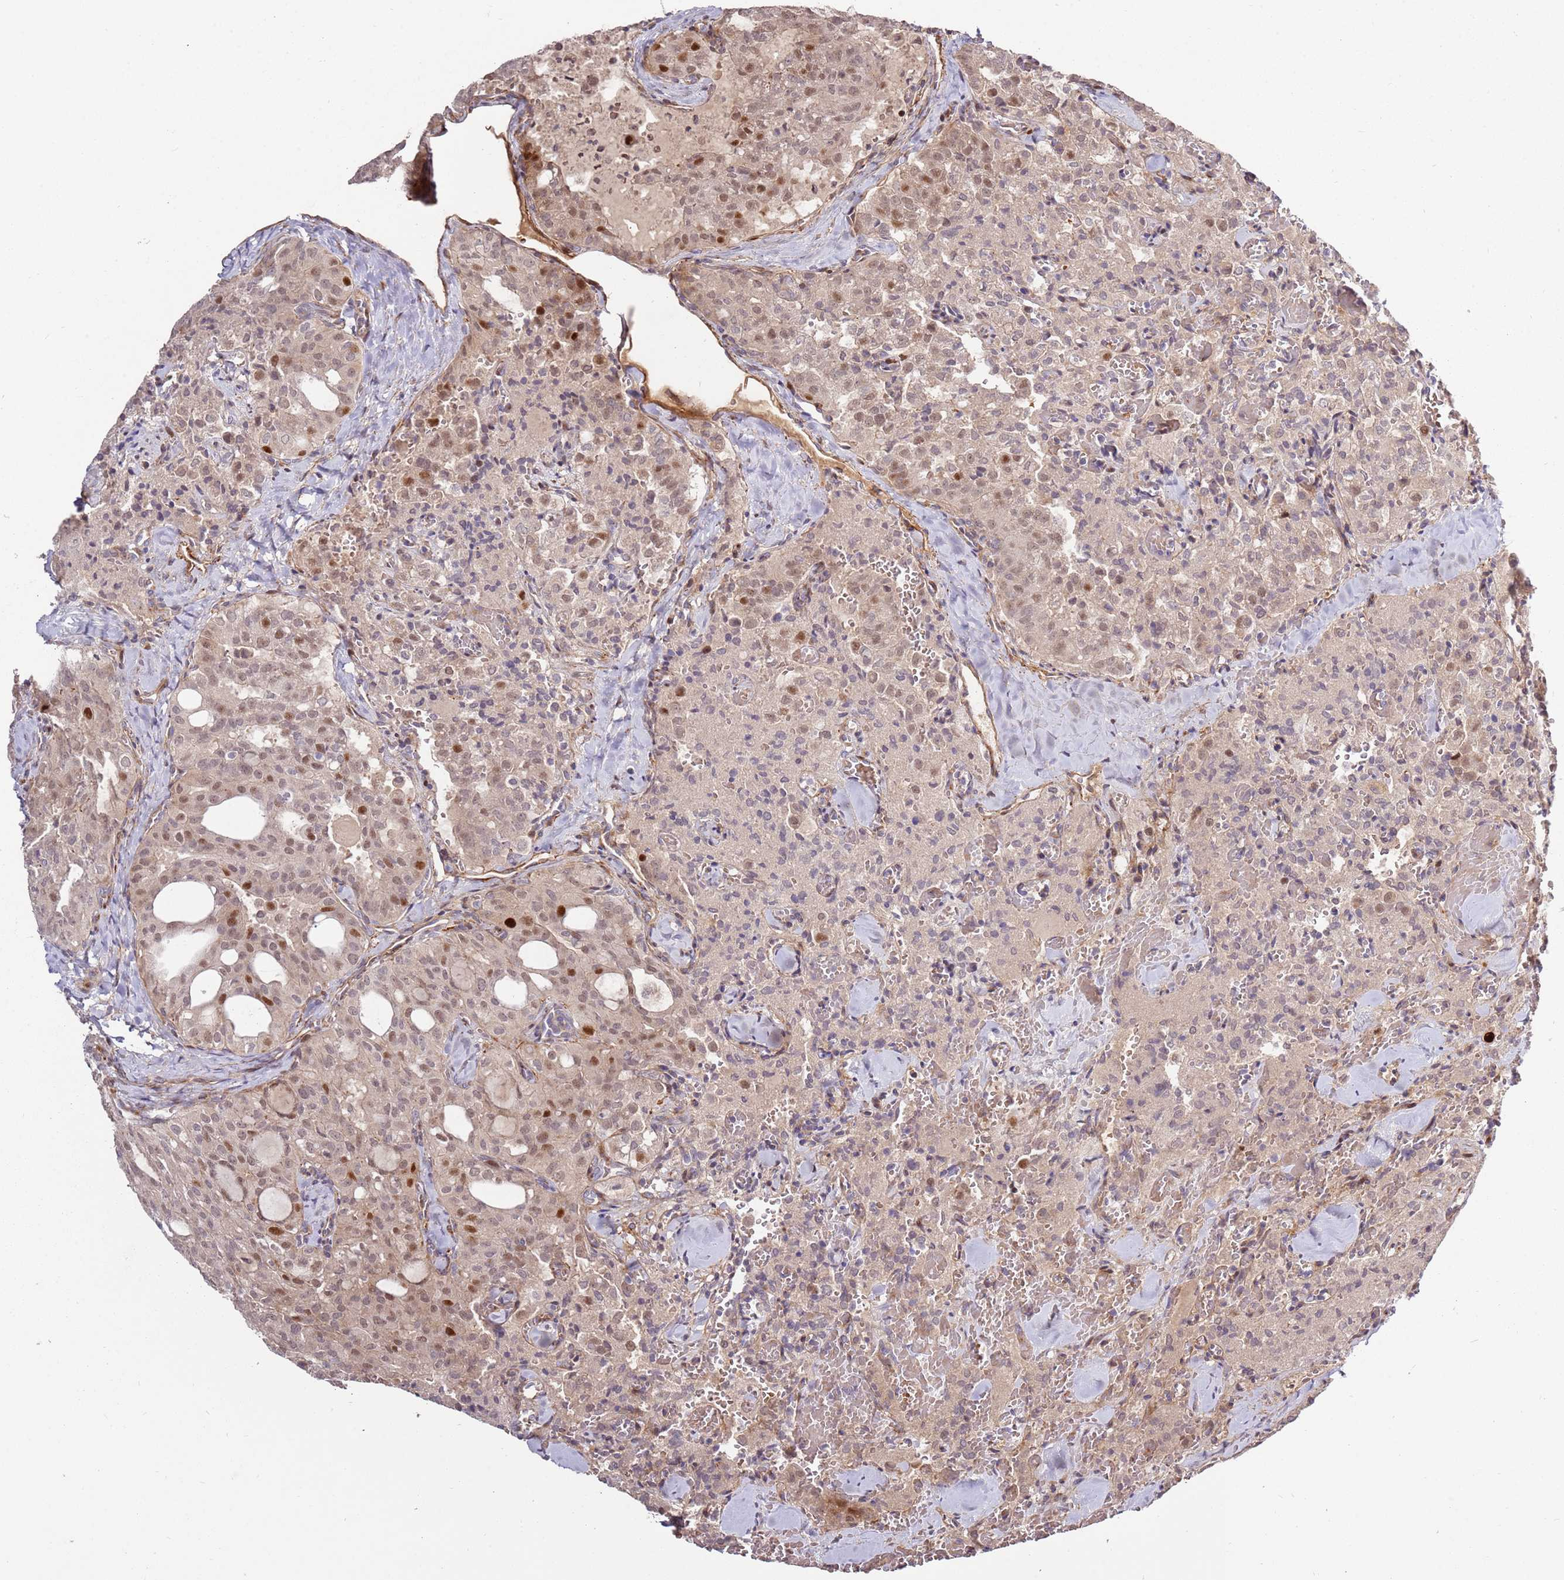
{"staining": {"intensity": "moderate", "quantity": "<25%", "location": "nuclear"}, "tissue": "thyroid cancer", "cell_type": "Tumor cells", "image_type": "cancer", "snomed": [{"axis": "morphology", "description": "Follicular adenoma carcinoma, NOS"}, {"axis": "topography", "description": "Thyroid gland"}], "caption": "Thyroid cancer tissue exhibits moderate nuclear positivity in approximately <25% of tumor cells", "gene": "RHBDL1", "patient": {"sex": "male", "age": 75}}